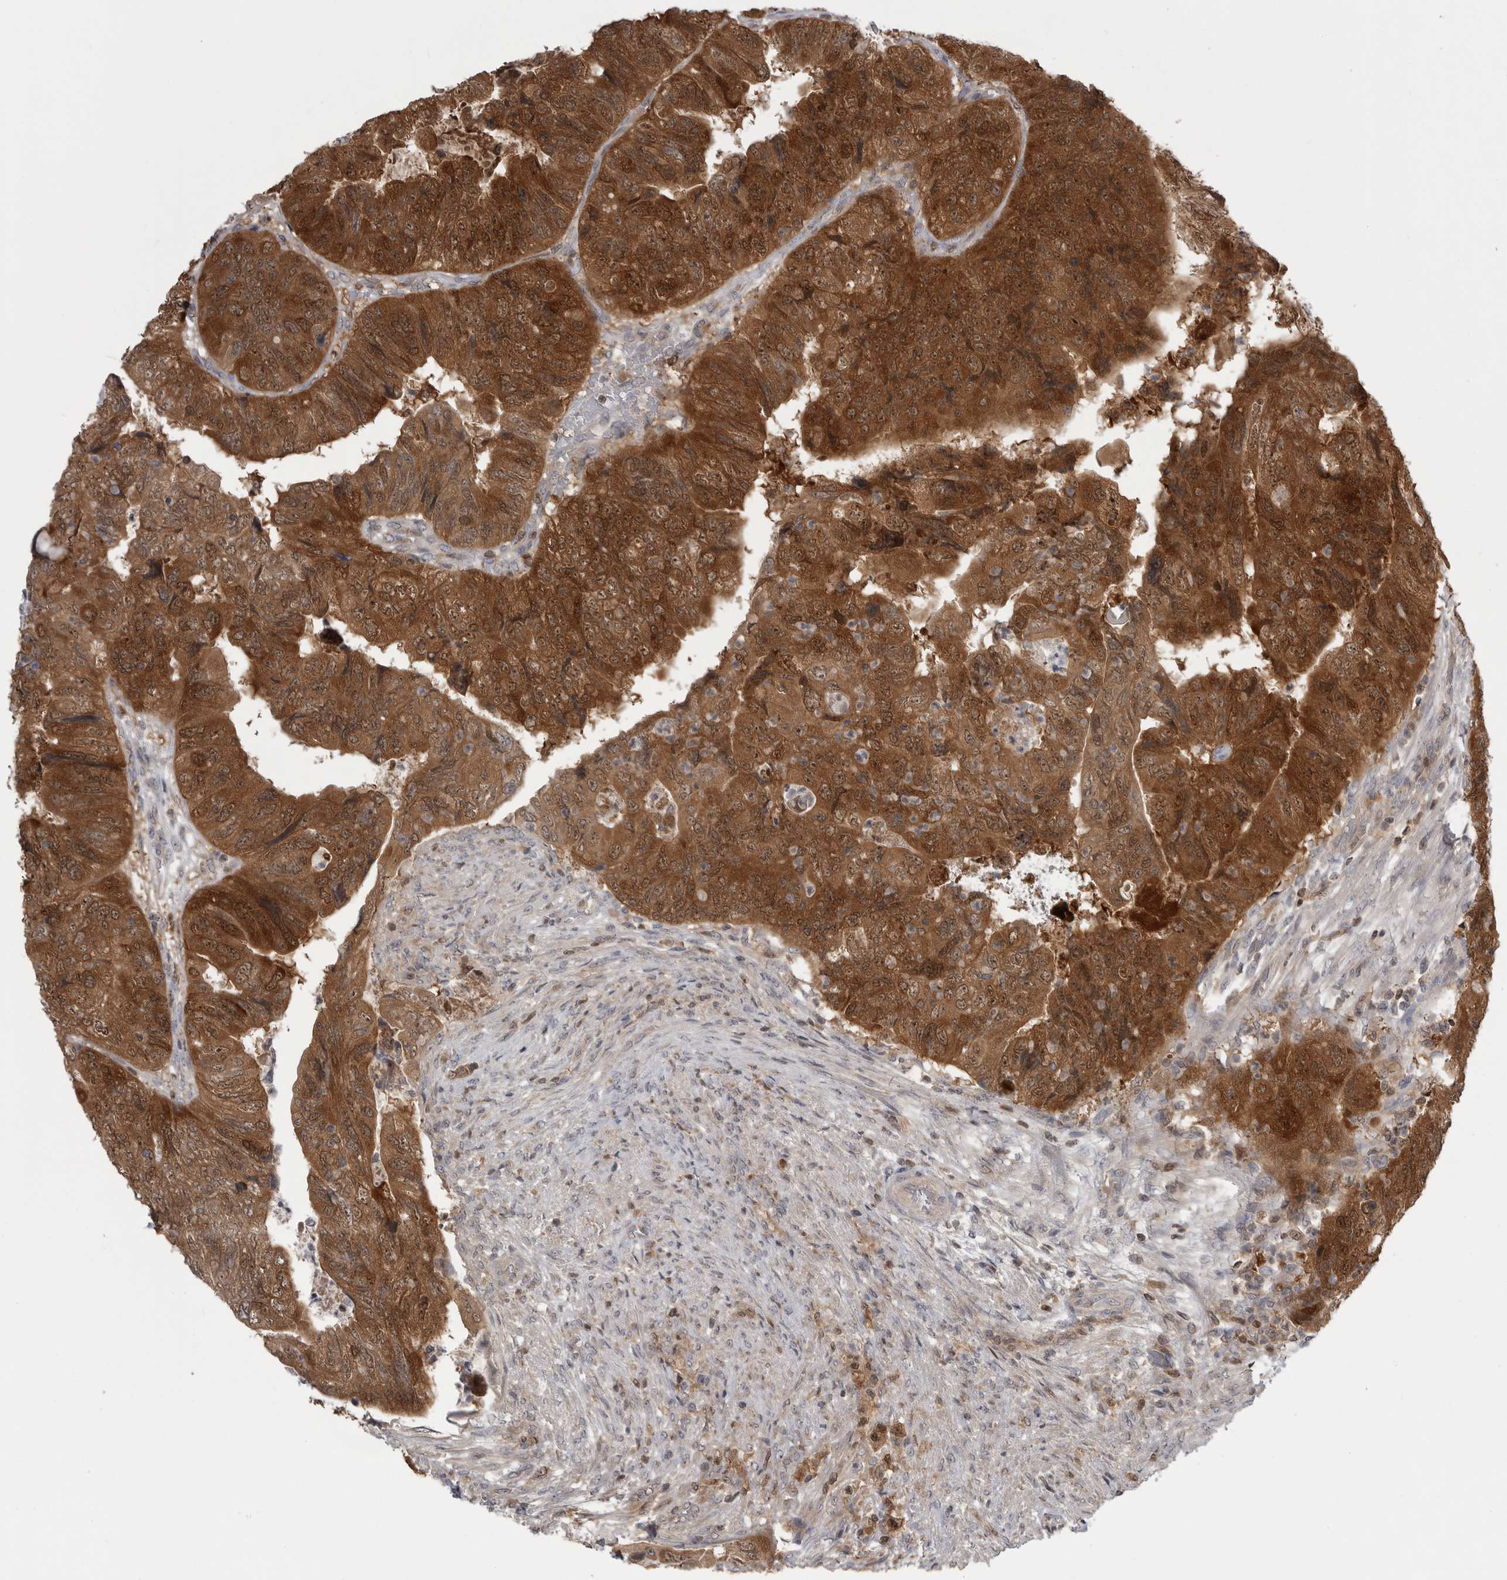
{"staining": {"intensity": "strong", "quantity": ">75%", "location": "cytoplasmic/membranous,nuclear"}, "tissue": "colorectal cancer", "cell_type": "Tumor cells", "image_type": "cancer", "snomed": [{"axis": "morphology", "description": "Adenocarcinoma, NOS"}, {"axis": "topography", "description": "Rectum"}], "caption": "A brown stain labels strong cytoplasmic/membranous and nuclear staining of a protein in colorectal cancer (adenocarcinoma) tumor cells.", "gene": "MAPK13", "patient": {"sex": "male", "age": 63}}